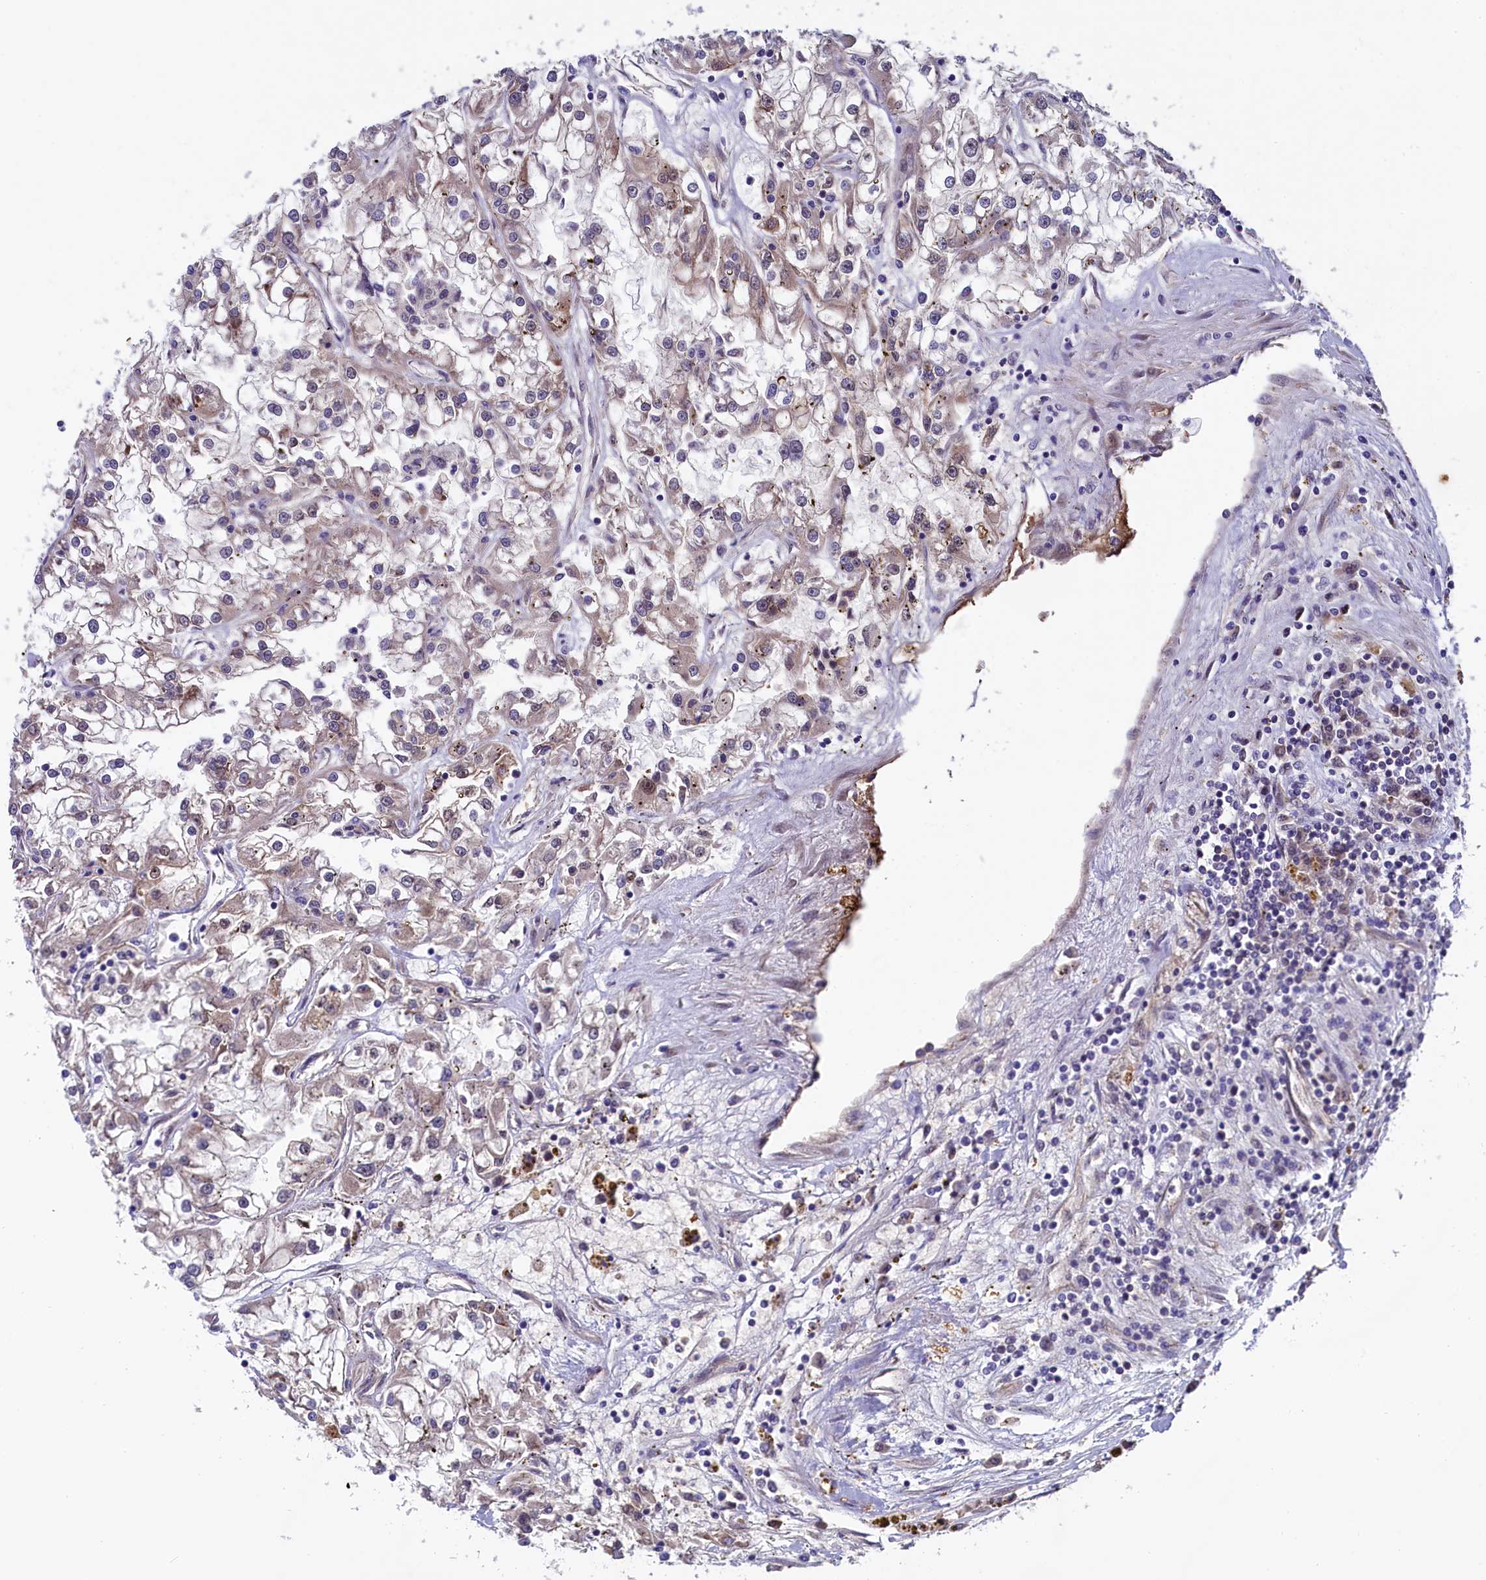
{"staining": {"intensity": "negative", "quantity": "none", "location": "none"}, "tissue": "renal cancer", "cell_type": "Tumor cells", "image_type": "cancer", "snomed": [{"axis": "morphology", "description": "Adenocarcinoma, NOS"}, {"axis": "topography", "description": "Kidney"}], "caption": "The image shows no significant expression in tumor cells of renal adenocarcinoma.", "gene": "ARL14EP", "patient": {"sex": "female", "age": 52}}